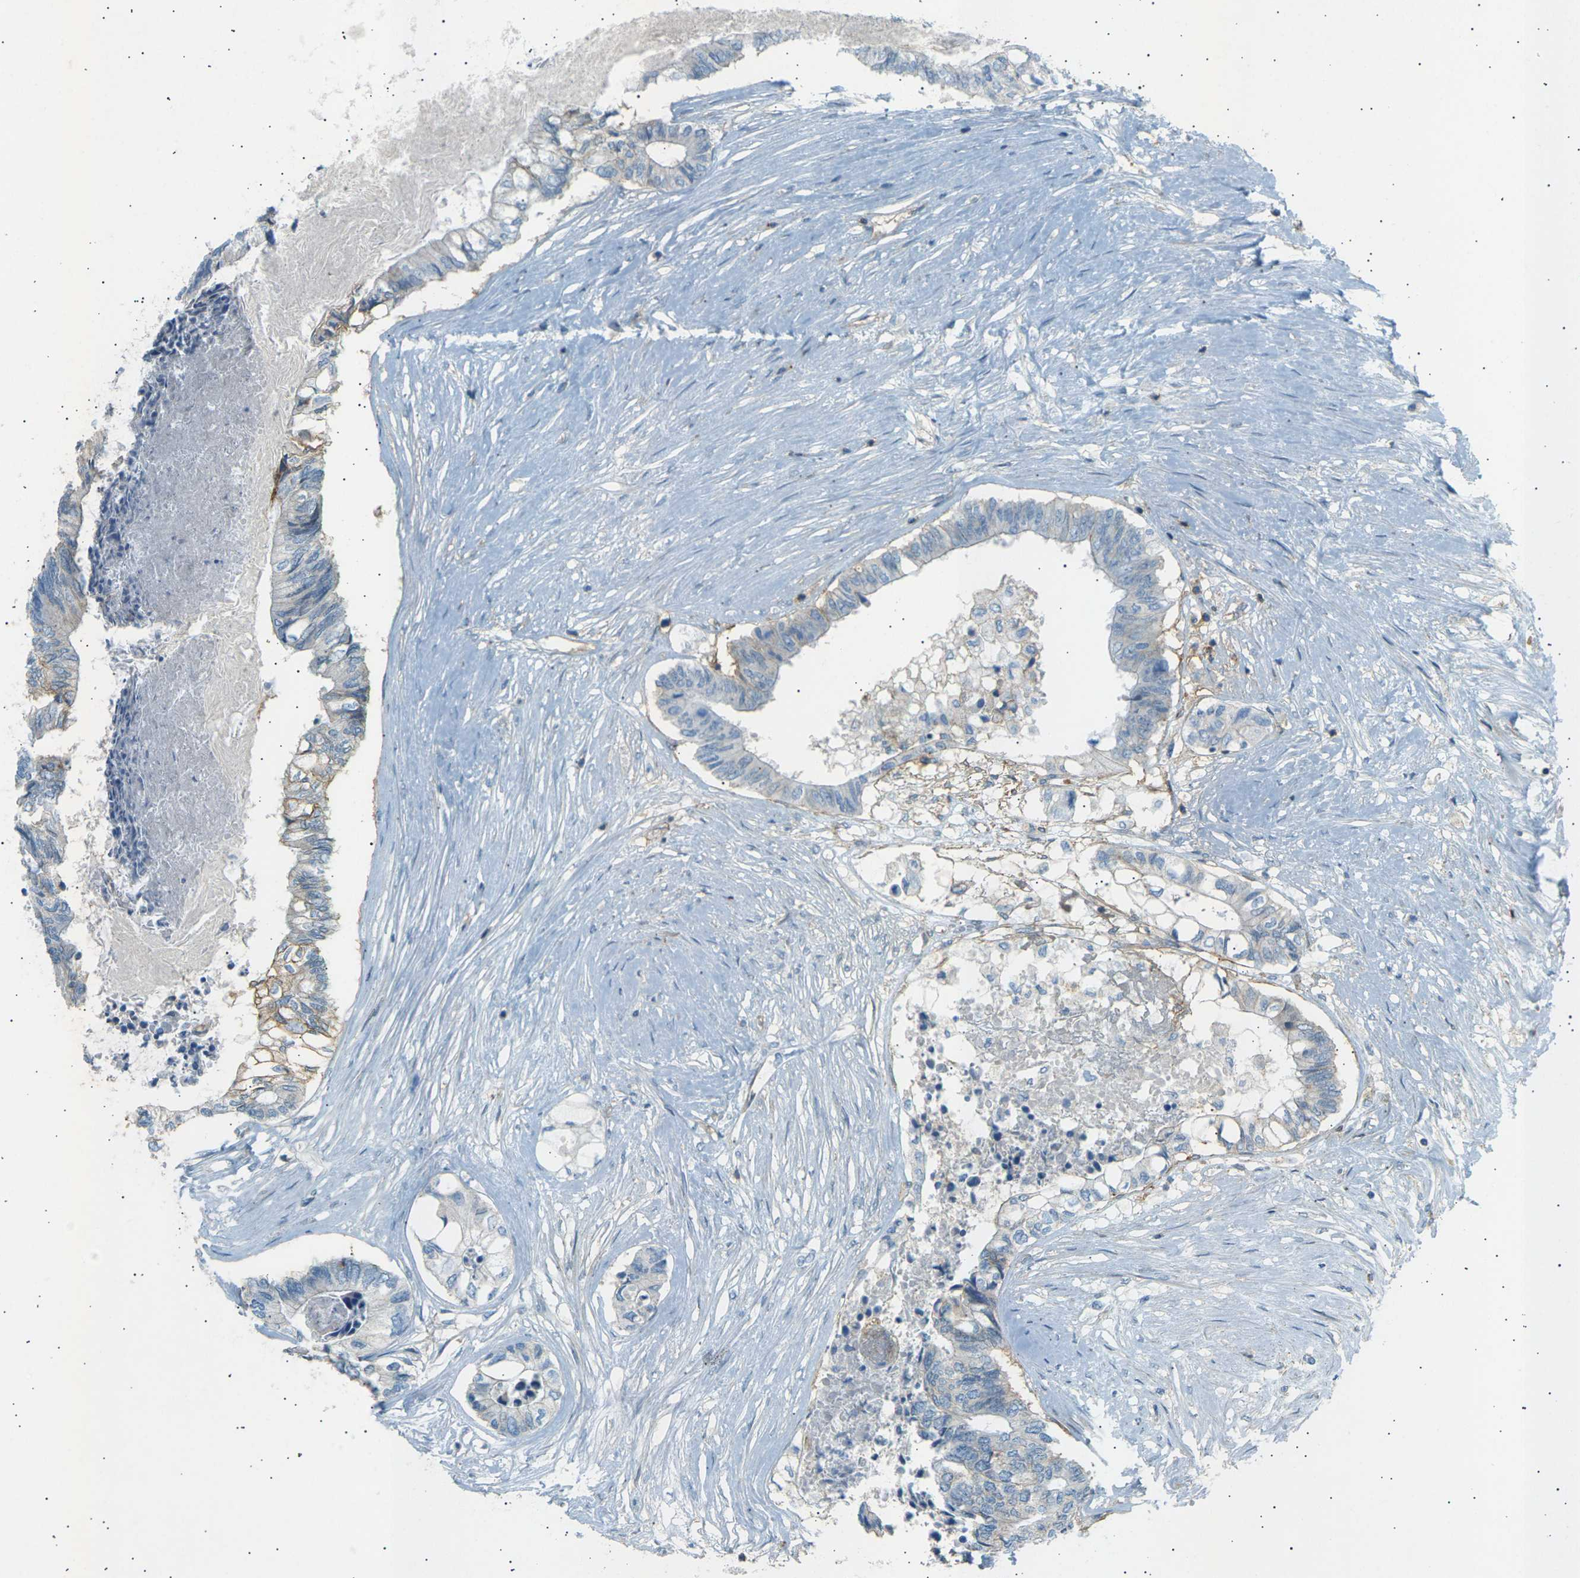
{"staining": {"intensity": "moderate", "quantity": "<25%", "location": "cytoplasmic/membranous"}, "tissue": "colorectal cancer", "cell_type": "Tumor cells", "image_type": "cancer", "snomed": [{"axis": "morphology", "description": "Adenocarcinoma, NOS"}, {"axis": "topography", "description": "Rectum"}], "caption": "Moderate cytoplasmic/membranous positivity for a protein is present in about <25% of tumor cells of colorectal cancer using immunohistochemistry (IHC).", "gene": "ATP2B4", "patient": {"sex": "male", "age": 63}}